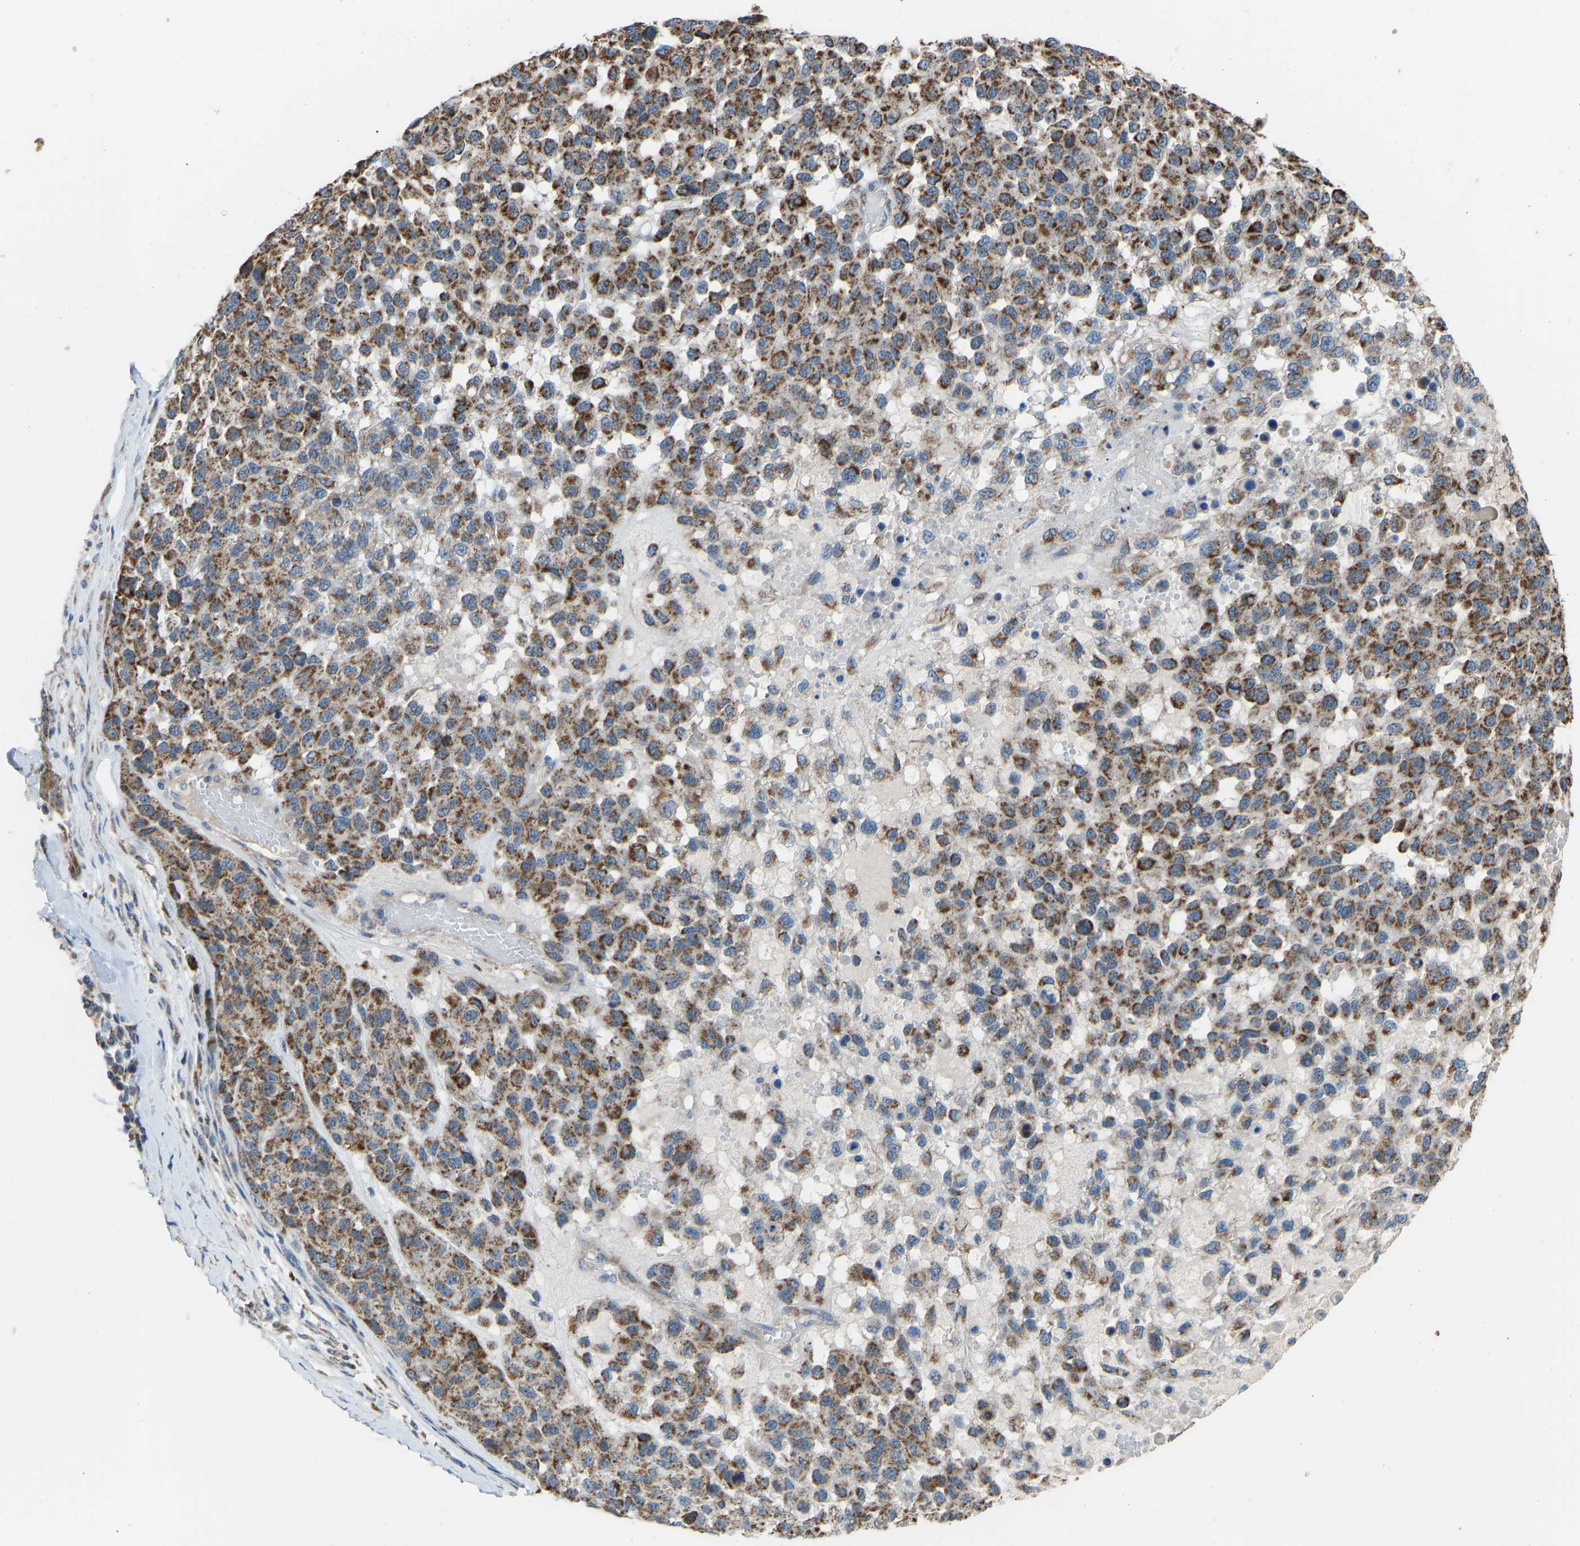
{"staining": {"intensity": "strong", "quantity": ">75%", "location": "cytoplasmic/membranous"}, "tissue": "melanoma", "cell_type": "Tumor cells", "image_type": "cancer", "snomed": [{"axis": "morphology", "description": "Malignant melanoma, NOS"}, {"axis": "topography", "description": "Skin"}], "caption": "A high-resolution histopathology image shows immunohistochemistry staining of melanoma, which displays strong cytoplasmic/membranous staining in about >75% of tumor cells.", "gene": "SMIM20", "patient": {"sex": "male", "age": 62}}